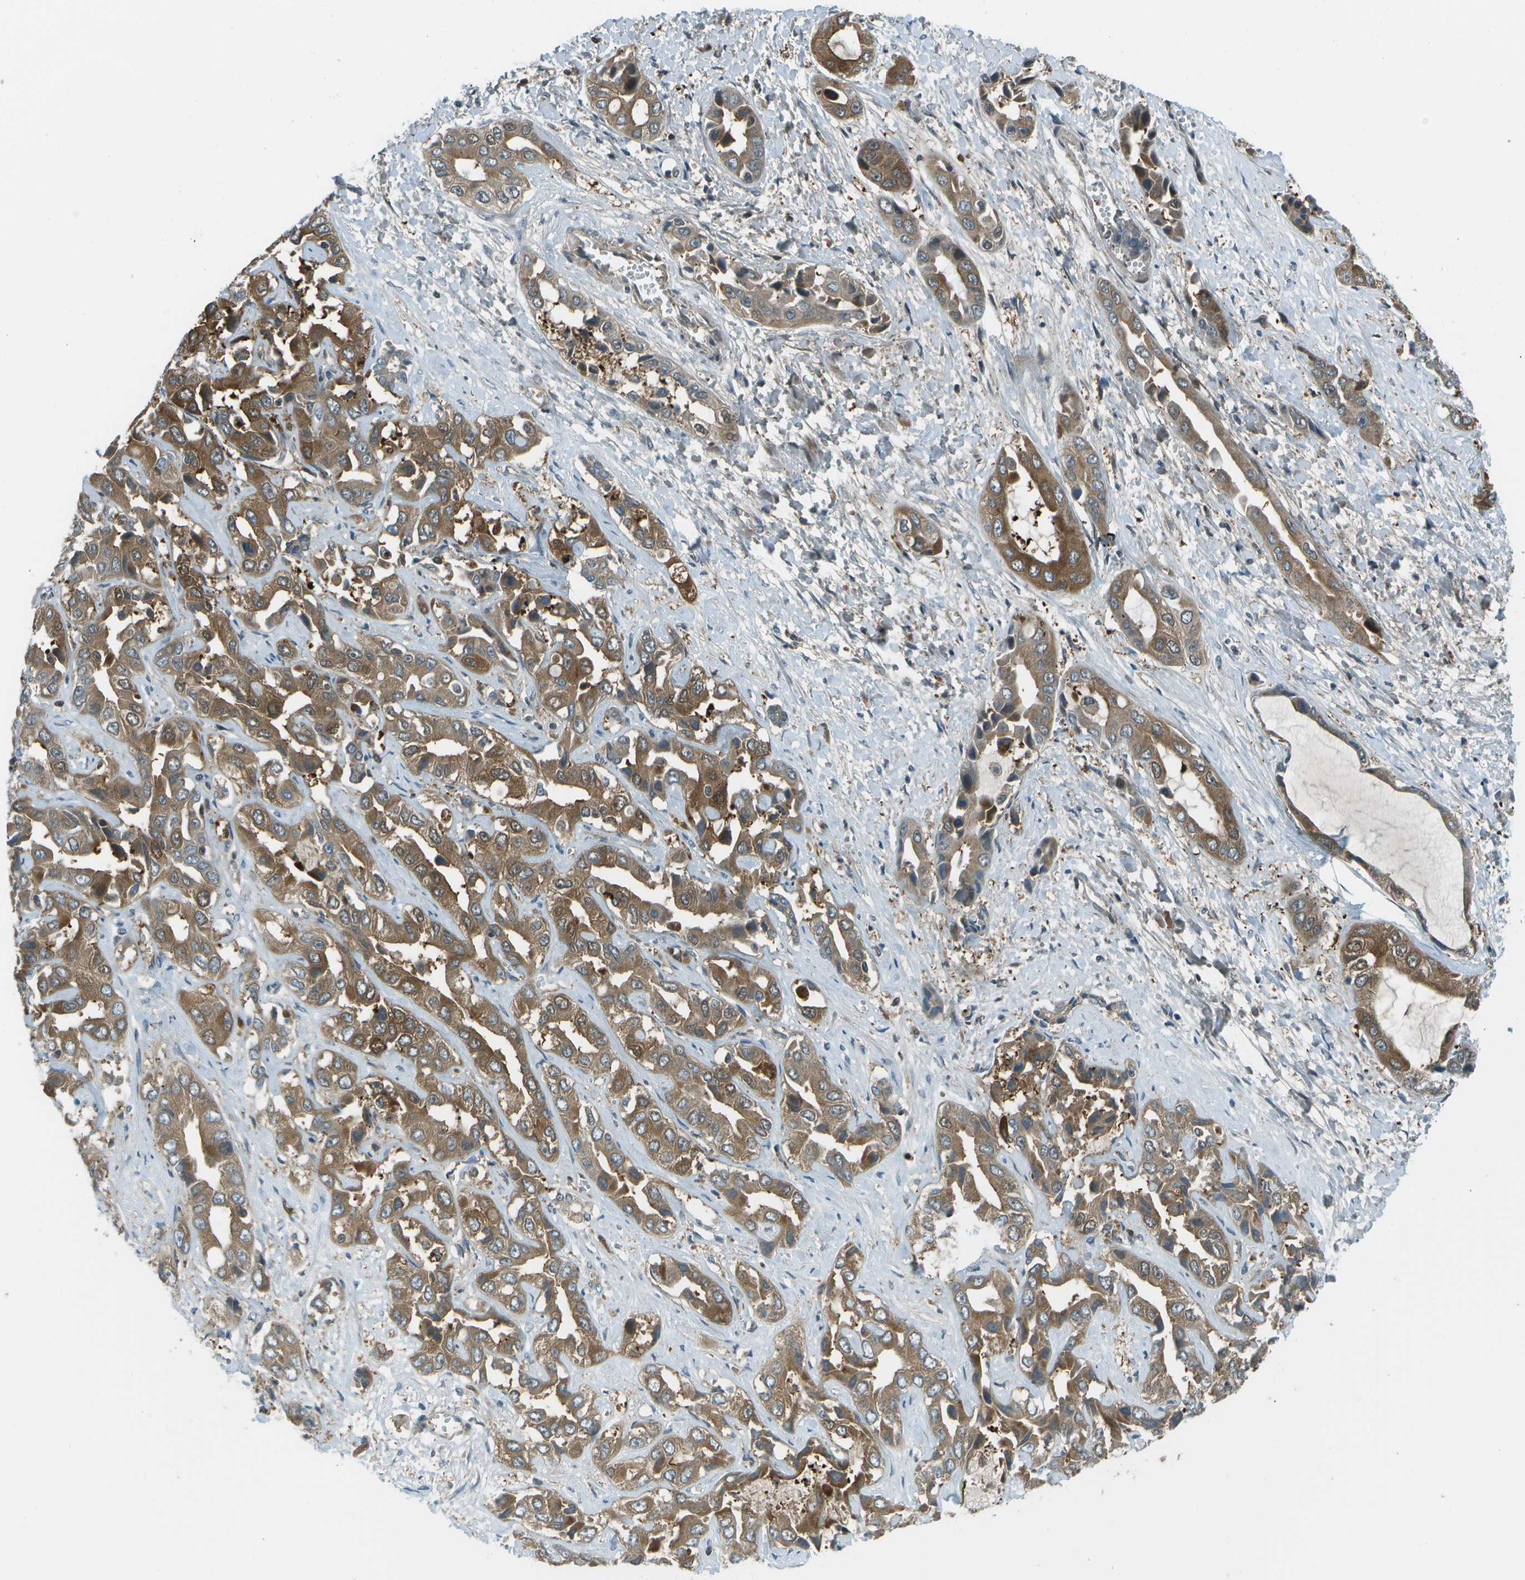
{"staining": {"intensity": "strong", "quantity": ">75%", "location": "cytoplasmic/membranous"}, "tissue": "liver cancer", "cell_type": "Tumor cells", "image_type": "cancer", "snomed": [{"axis": "morphology", "description": "Cholangiocarcinoma"}, {"axis": "topography", "description": "Liver"}], "caption": "The histopathology image displays staining of liver cholangiocarcinoma, revealing strong cytoplasmic/membranous protein positivity (brown color) within tumor cells. The staining was performed using DAB (3,3'-diaminobenzidine) to visualize the protein expression in brown, while the nuclei were stained in blue with hematoxylin (Magnification: 20x).", "gene": "TMEM19", "patient": {"sex": "female", "age": 52}}